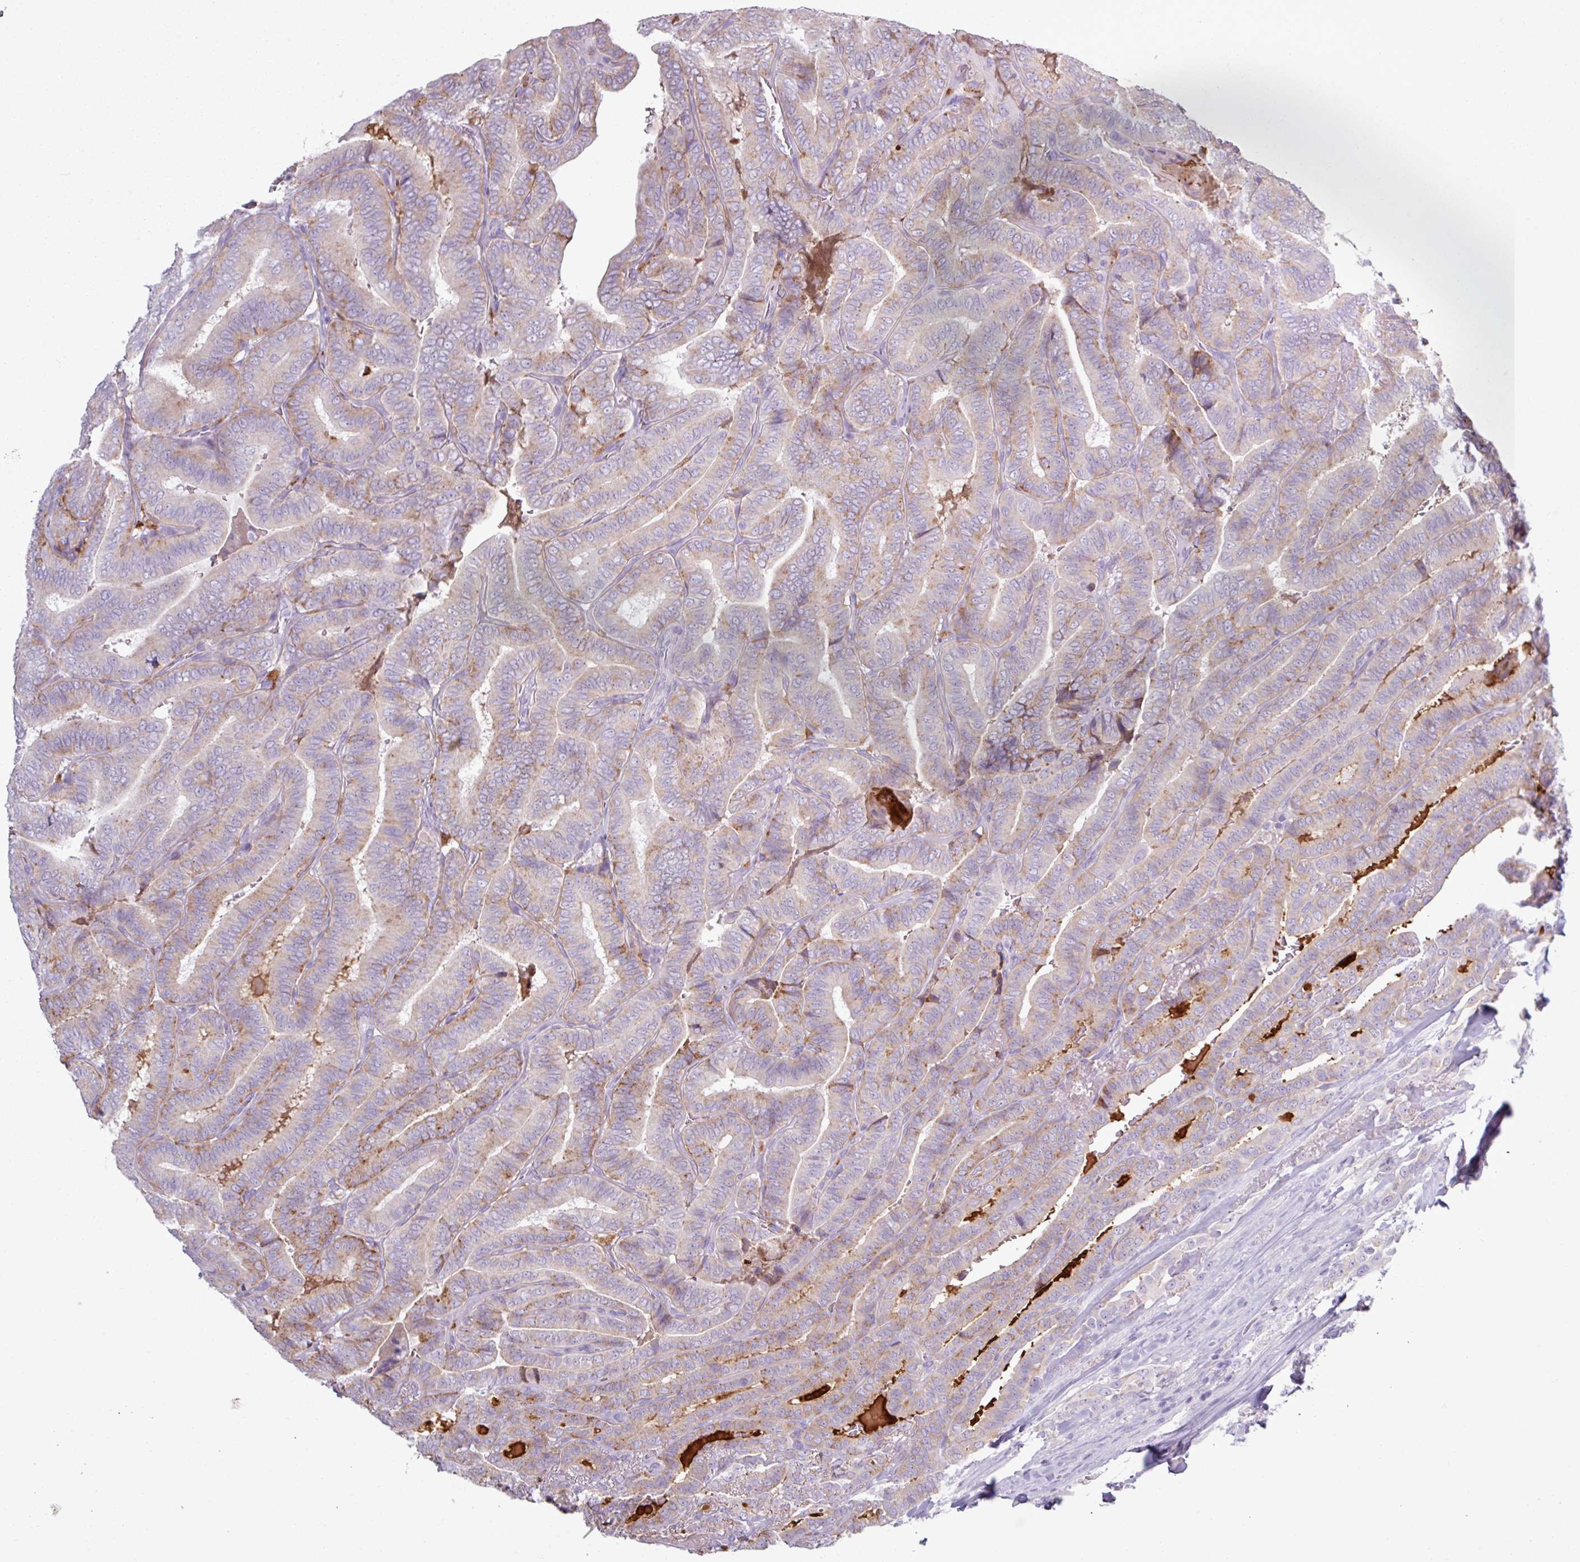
{"staining": {"intensity": "weak", "quantity": "<25%", "location": "cytoplasmic/membranous"}, "tissue": "thyroid cancer", "cell_type": "Tumor cells", "image_type": "cancer", "snomed": [{"axis": "morphology", "description": "Papillary adenocarcinoma, NOS"}, {"axis": "topography", "description": "Thyroid gland"}], "caption": "An image of human thyroid cancer is negative for staining in tumor cells. (DAB (3,3'-diaminobenzidine) immunohistochemistry (IHC) visualized using brightfield microscopy, high magnification).", "gene": "C4B", "patient": {"sex": "male", "age": 61}}